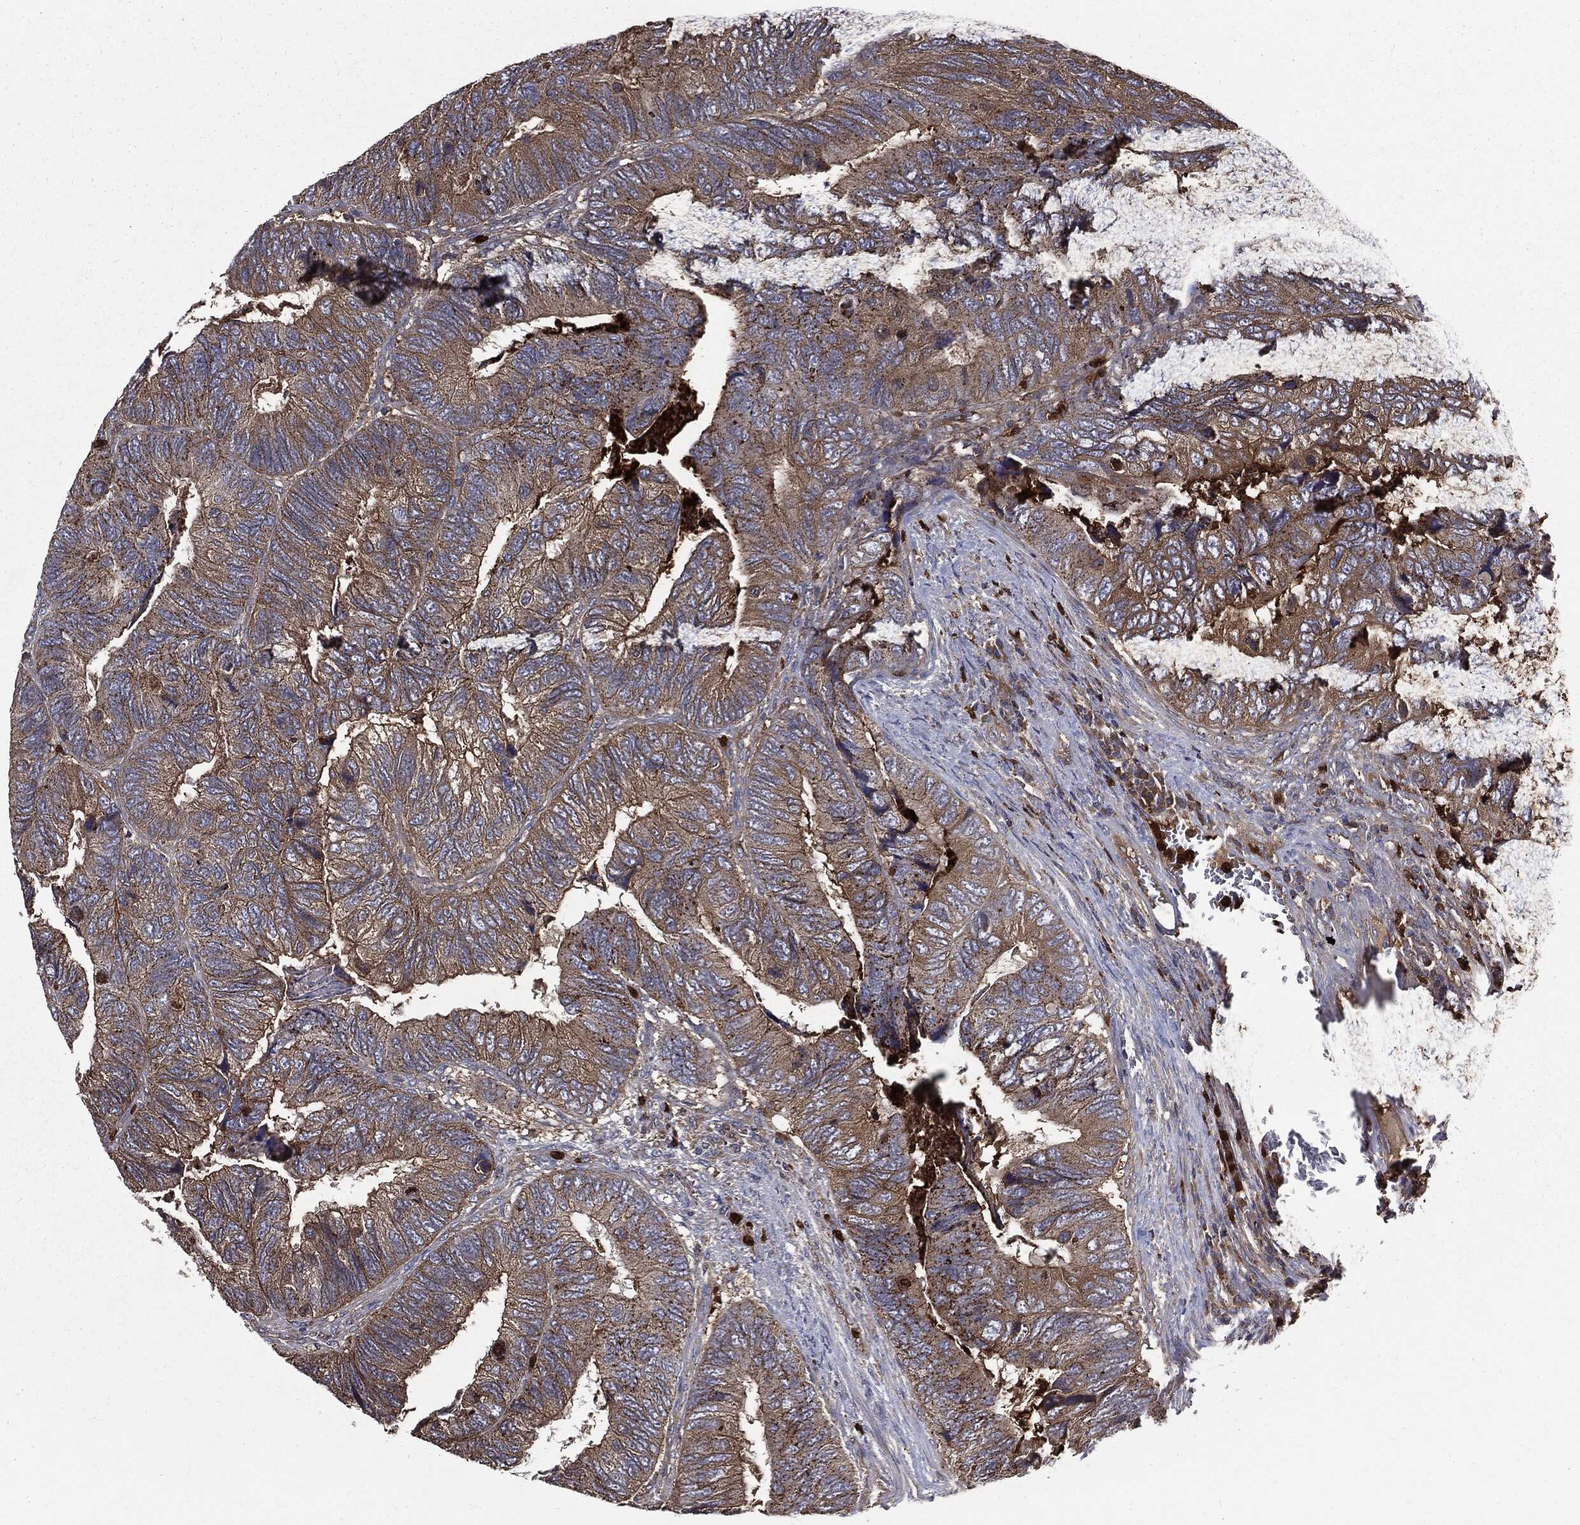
{"staining": {"intensity": "strong", "quantity": "25%-75%", "location": "cytoplasmic/membranous"}, "tissue": "colorectal cancer", "cell_type": "Tumor cells", "image_type": "cancer", "snomed": [{"axis": "morphology", "description": "Adenocarcinoma, NOS"}, {"axis": "topography", "description": "Colon"}], "caption": "This is a photomicrograph of immunohistochemistry (IHC) staining of colorectal cancer, which shows strong staining in the cytoplasmic/membranous of tumor cells.", "gene": "PDCD6IP", "patient": {"sex": "female", "age": 67}}